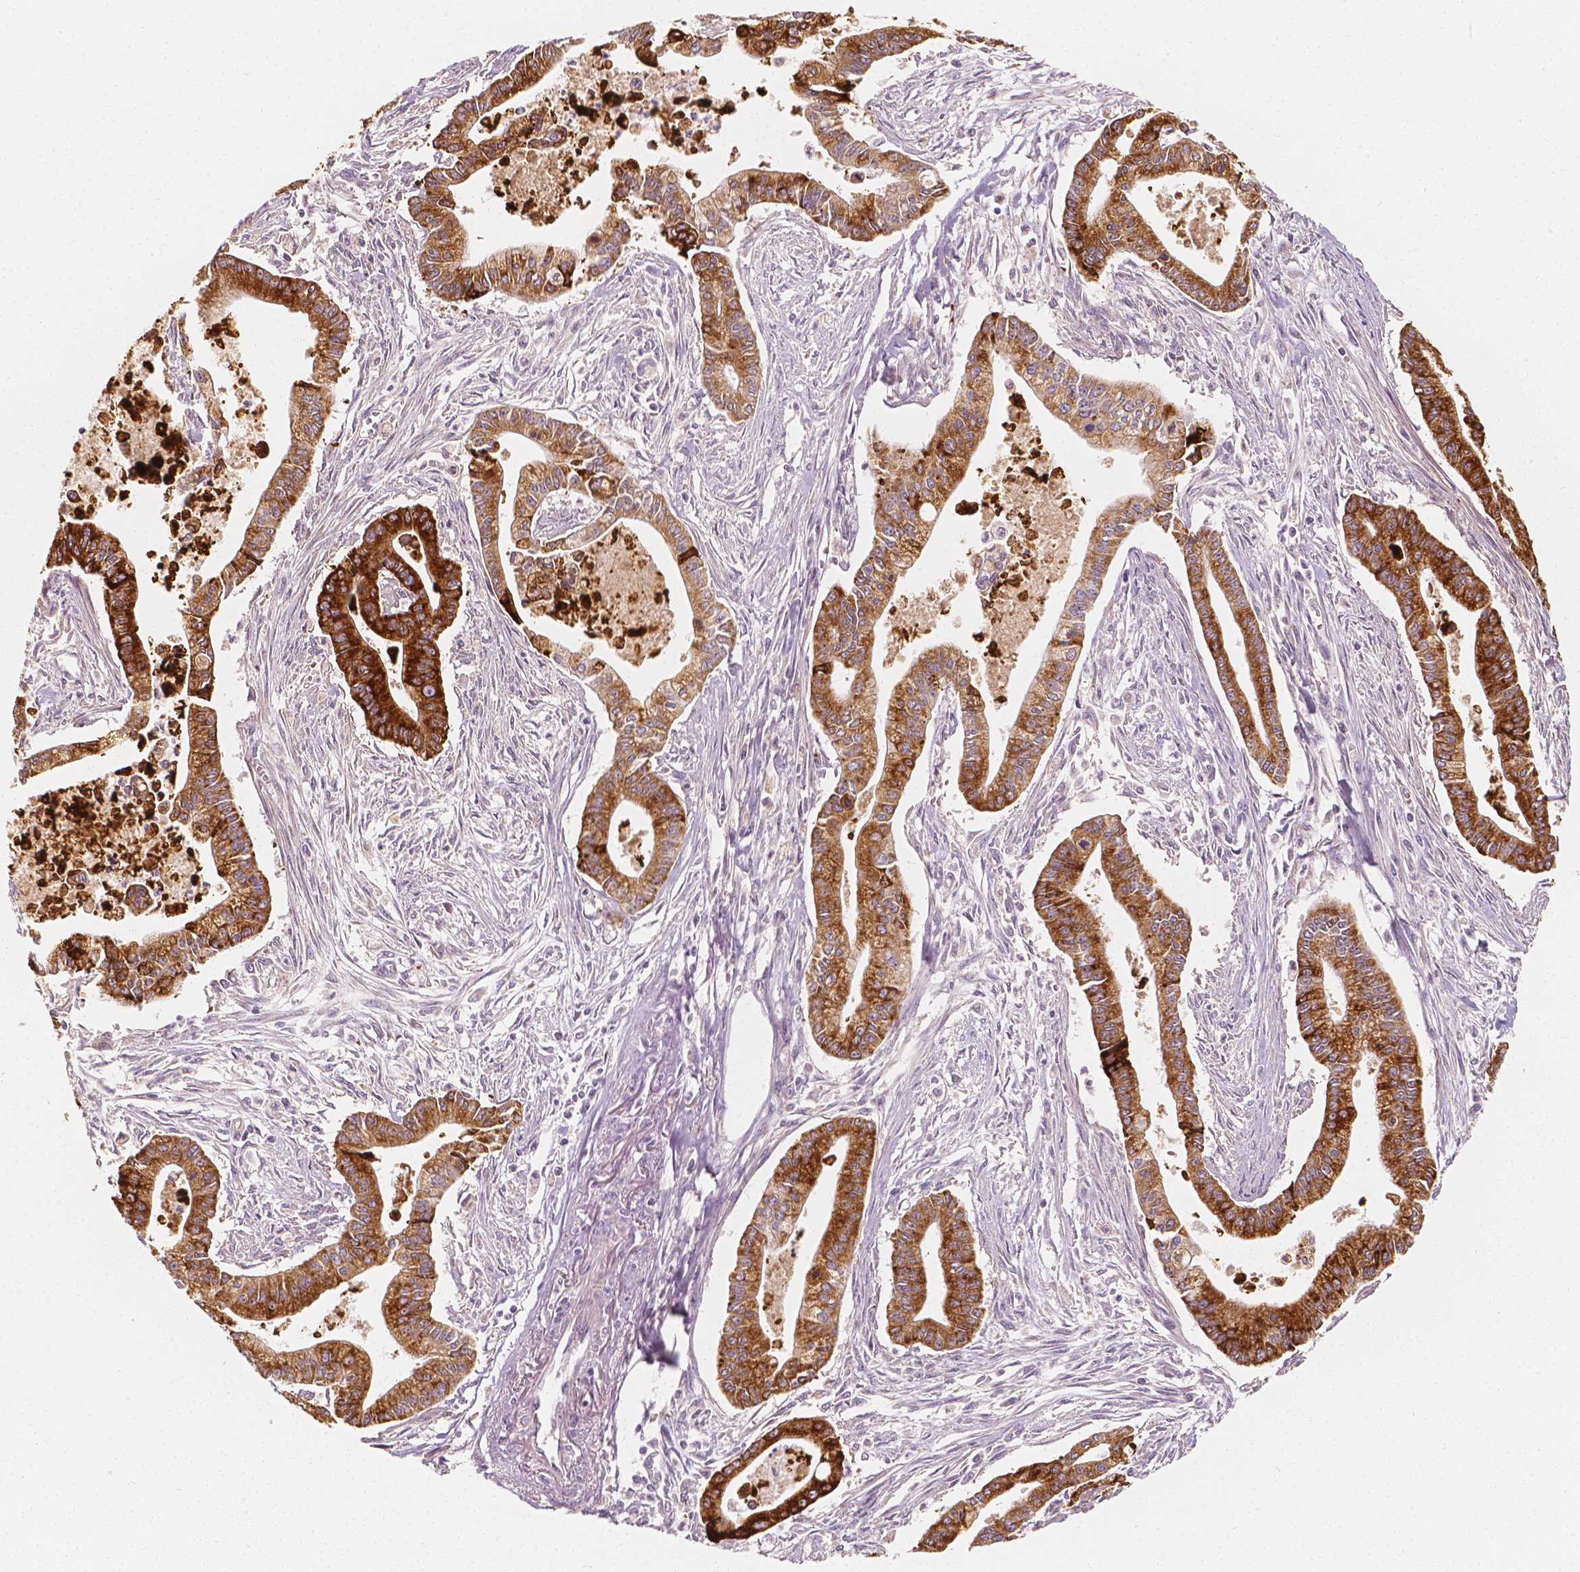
{"staining": {"intensity": "strong", "quantity": ">75%", "location": "cytoplasmic/membranous"}, "tissue": "pancreatic cancer", "cell_type": "Tumor cells", "image_type": "cancer", "snomed": [{"axis": "morphology", "description": "Adenocarcinoma, NOS"}, {"axis": "topography", "description": "Pancreas"}], "caption": "This is an image of immunohistochemistry staining of adenocarcinoma (pancreatic), which shows strong positivity in the cytoplasmic/membranous of tumor cells.", "gene": "SHPK", "patient": {"sex": "female", "age": 65}}